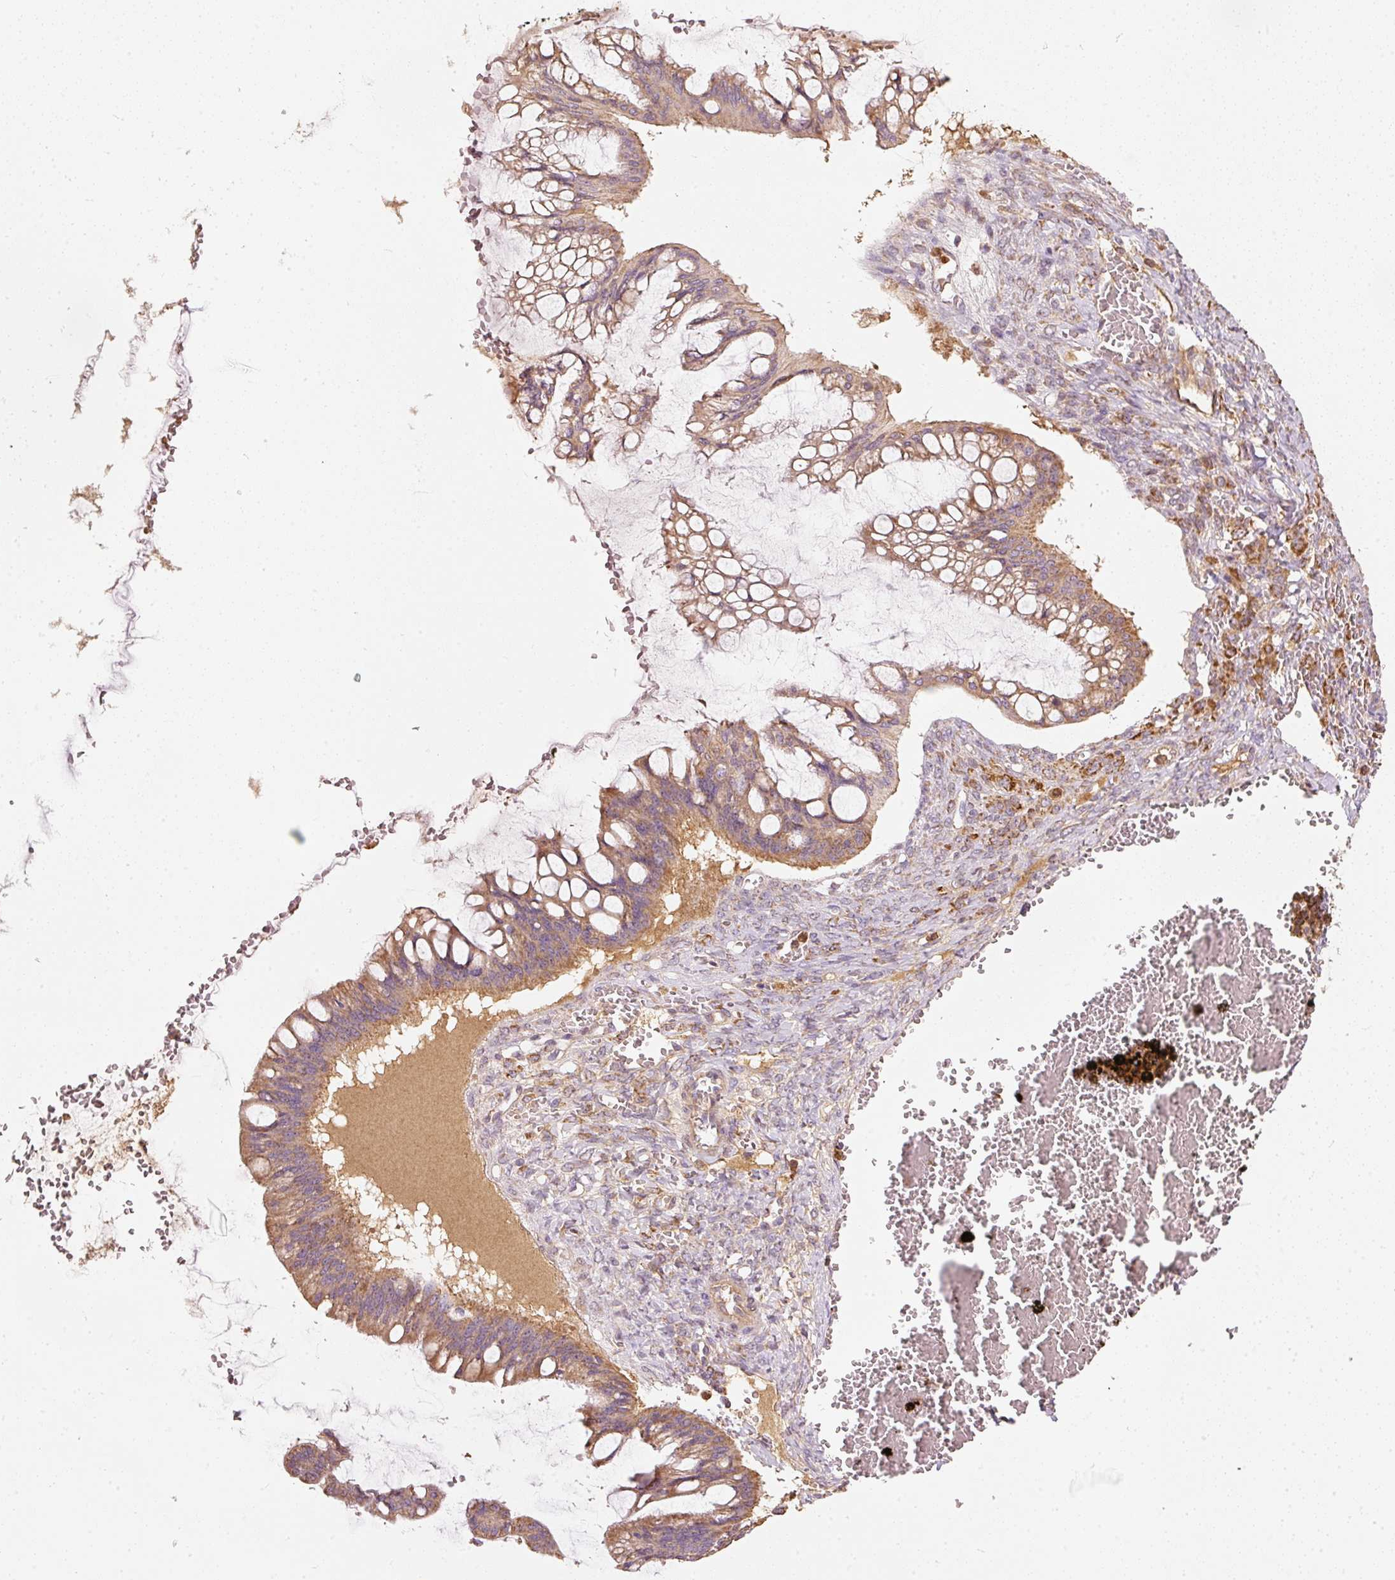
{"staining": {"intensity": "moderate", "quantity": ">75%", "location": "cytoplasmic/membranous"}, "tissue": "ovarian cancer", "cell_type": "Tumor cells", "image_type": "cancer", "snomed": [{"axis": "morphology", "description": "Cystadenocarcinoma, mucinous, NOS"}, {"axis": "topography", "description": "Ovary"}], "caption": "Moderate cytoplasmic/membranous staining for a protein is present in approximately >75% of tumor cells of mucinous cystadenocarcinoma (ovarian) using IHC.", "gene": "PSENEN", "patient": {"sex": "female", "age": 73}}